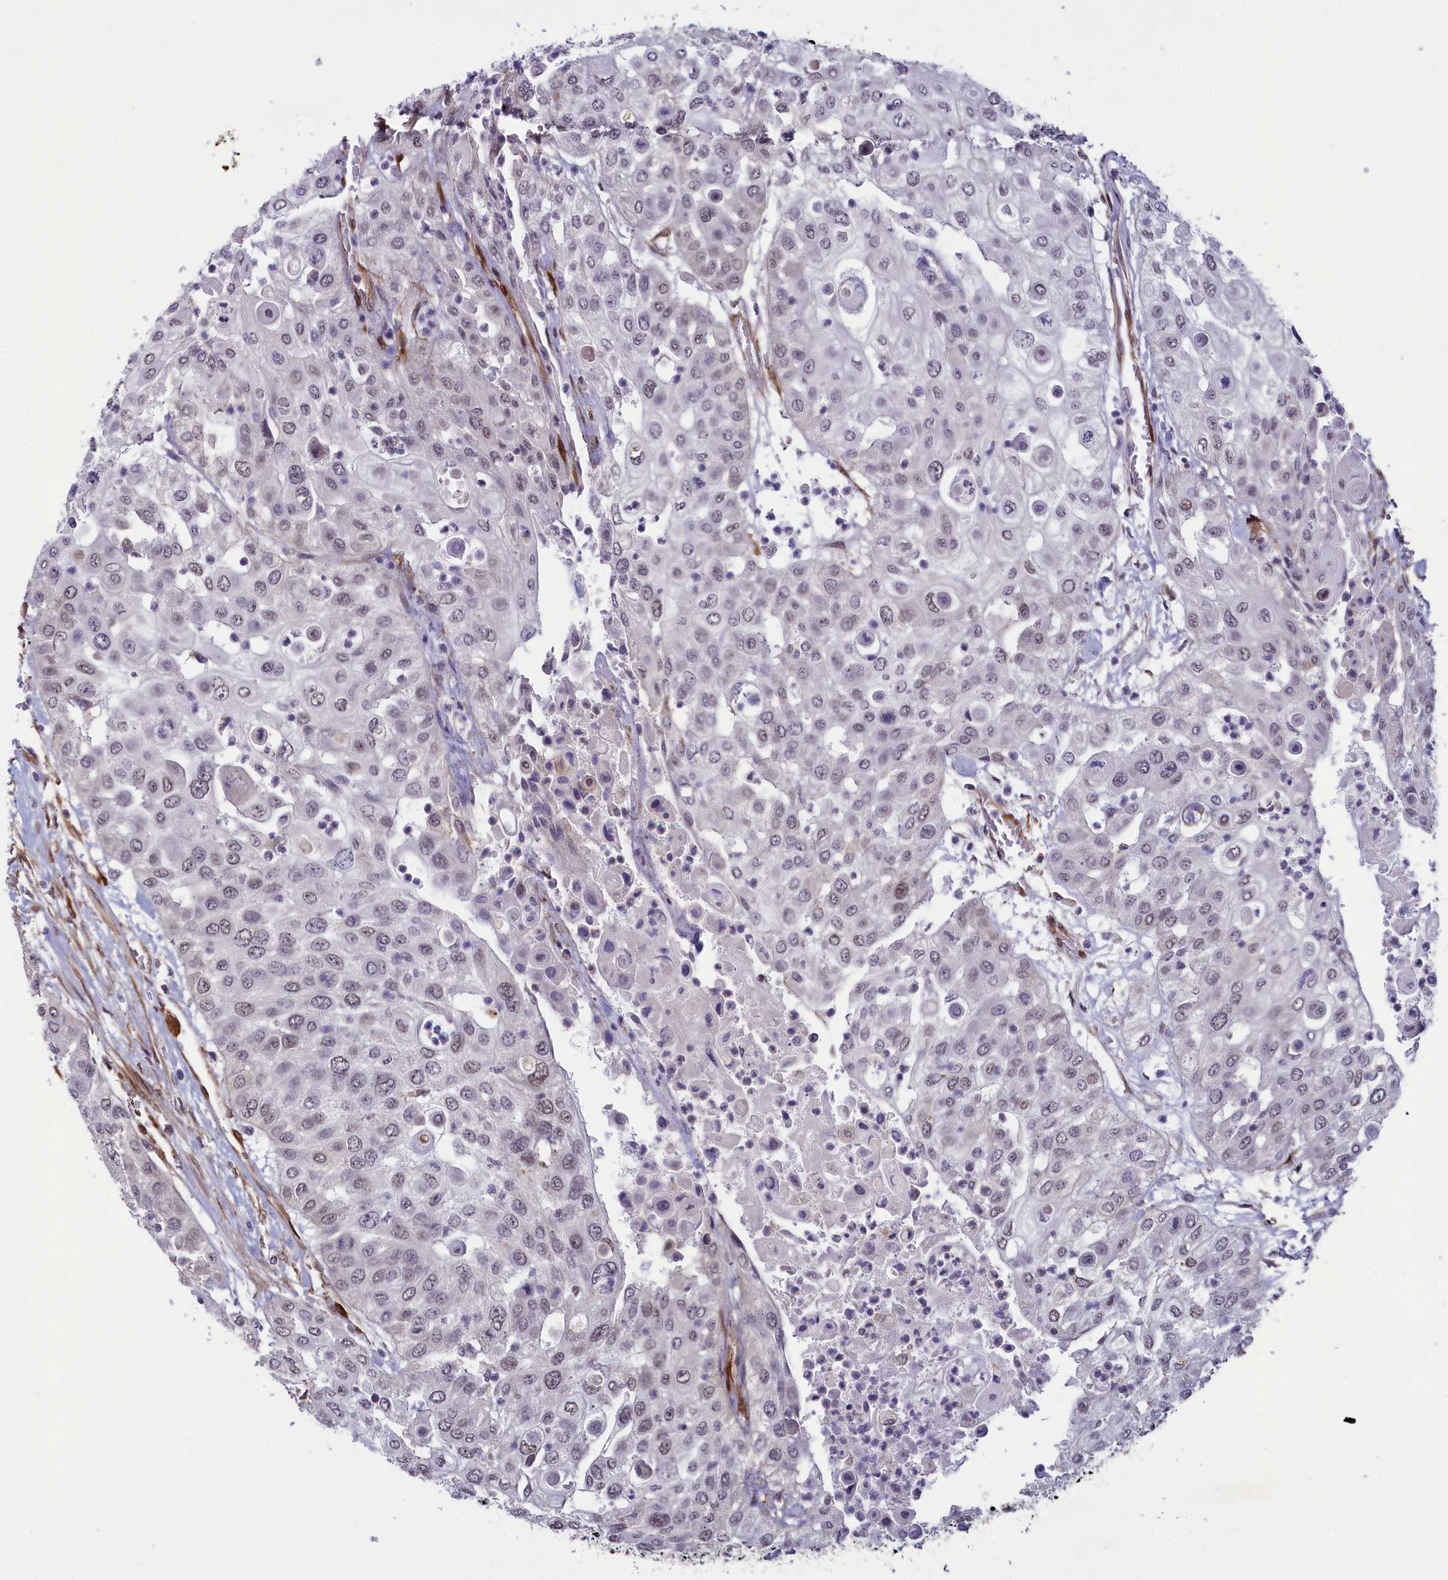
{"staining": {"intensity": "weak", "quantity": "<25%", "location": "nuclear"}, "tissue": "urothelial cancer", "cell_type": "Tumor cells", "image_type": "cancer", "snomed": [{"axis": "morphology", "description": "Urothelial carcinoma, High grade"}, {"axis": "topography", "description": "Urinary bladder"}], "caption": "A photomicrograph of urothelial cancer stained for a protein reveals no brown staining in tumor cells.", "gene": "TNS1", "patient": {"sex": "female", "age": 79}}